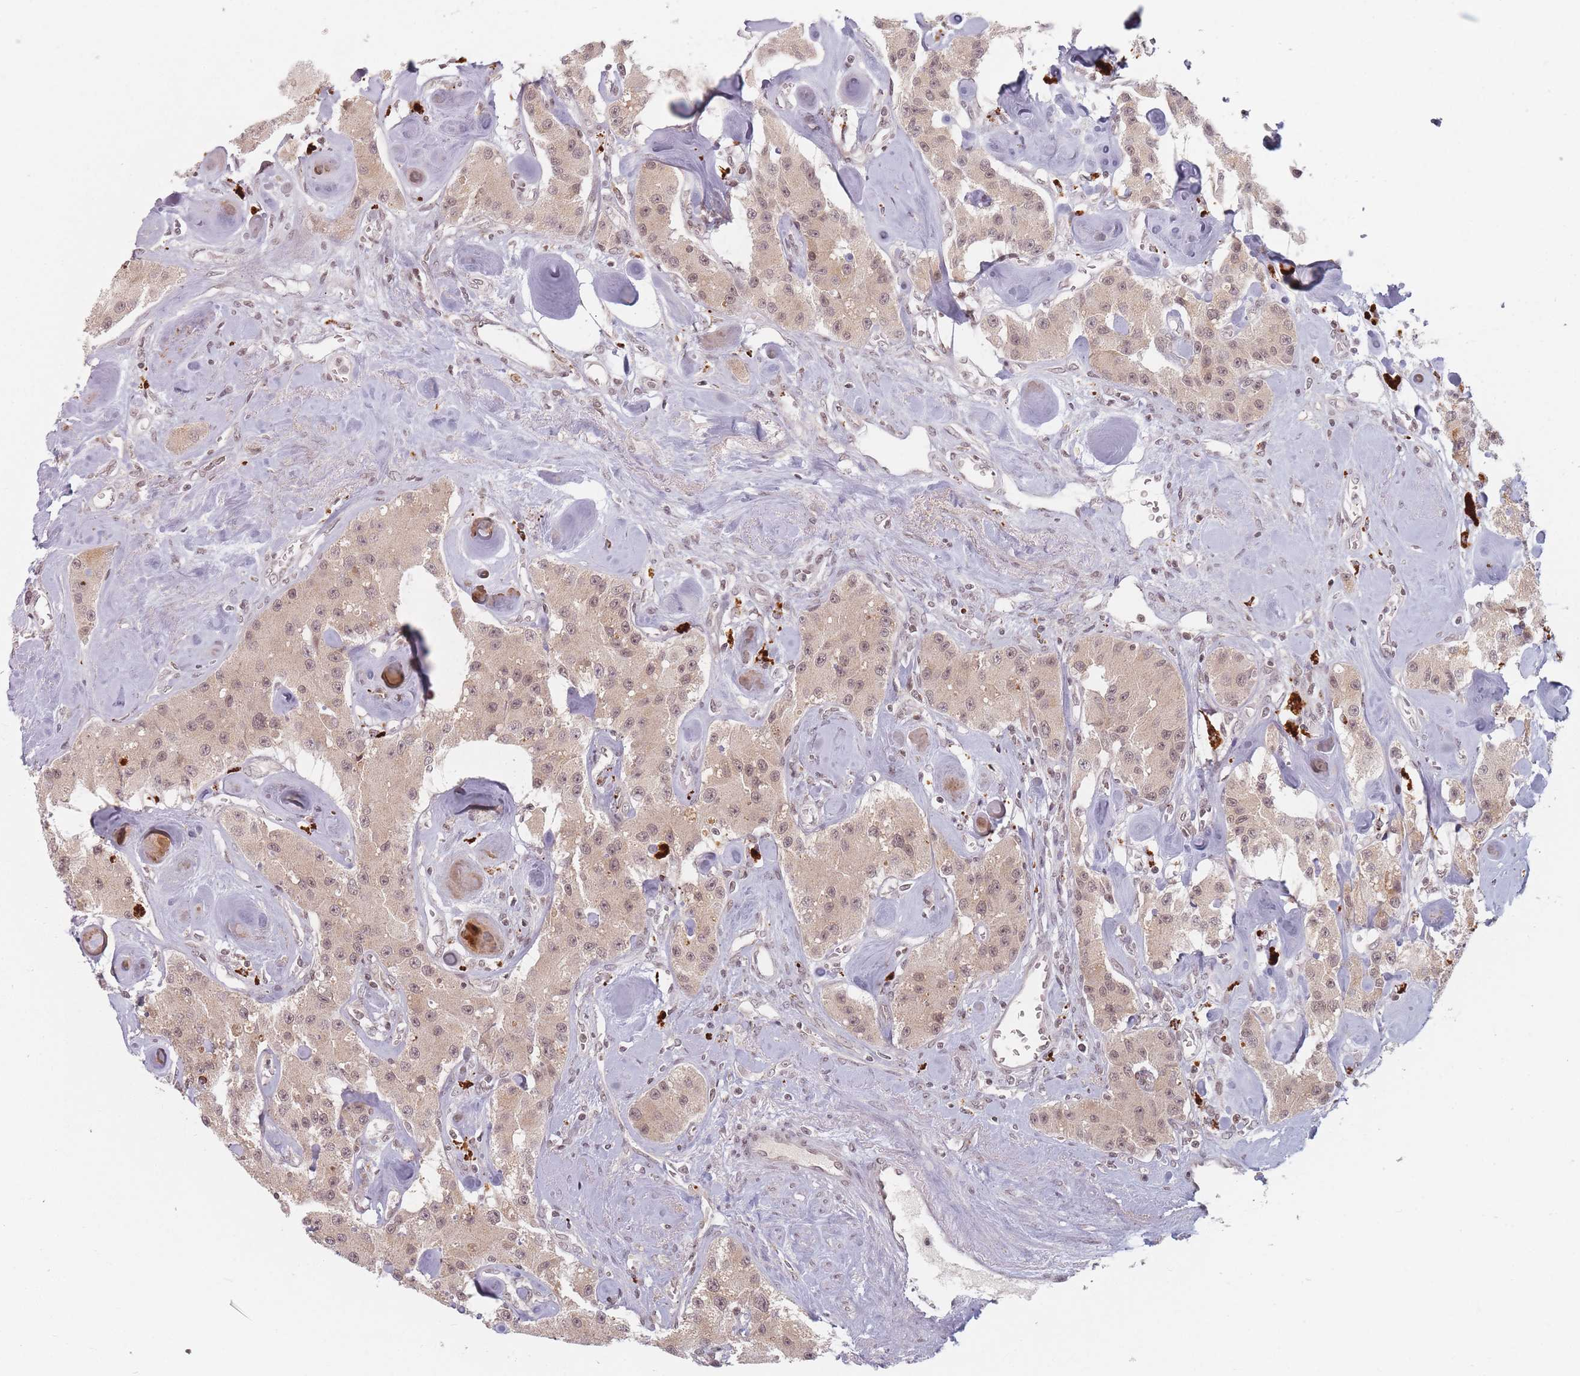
{"staining": {"intensity": "moderate", "quantity": ">75%", "location": "cytoplasmic/membranous,nuclear"}, "tissue": "carcinoid", "cell_type": "Tumor cells", "image_type": "cancer", "snomed": [{"axis": "morphology", "description": "Carcinoid, malignant, NOS"}, {"axis": "topography", "description": "Pancreas"}], "caption": "DAB immunohistochemical staining of carcinoid shows moderate cytoplasmic/membranous and nuclear protein staining in about >75% of tumor cells.", "gene": "SPATA45", "patient": {"sex": "male", "age": 41}}